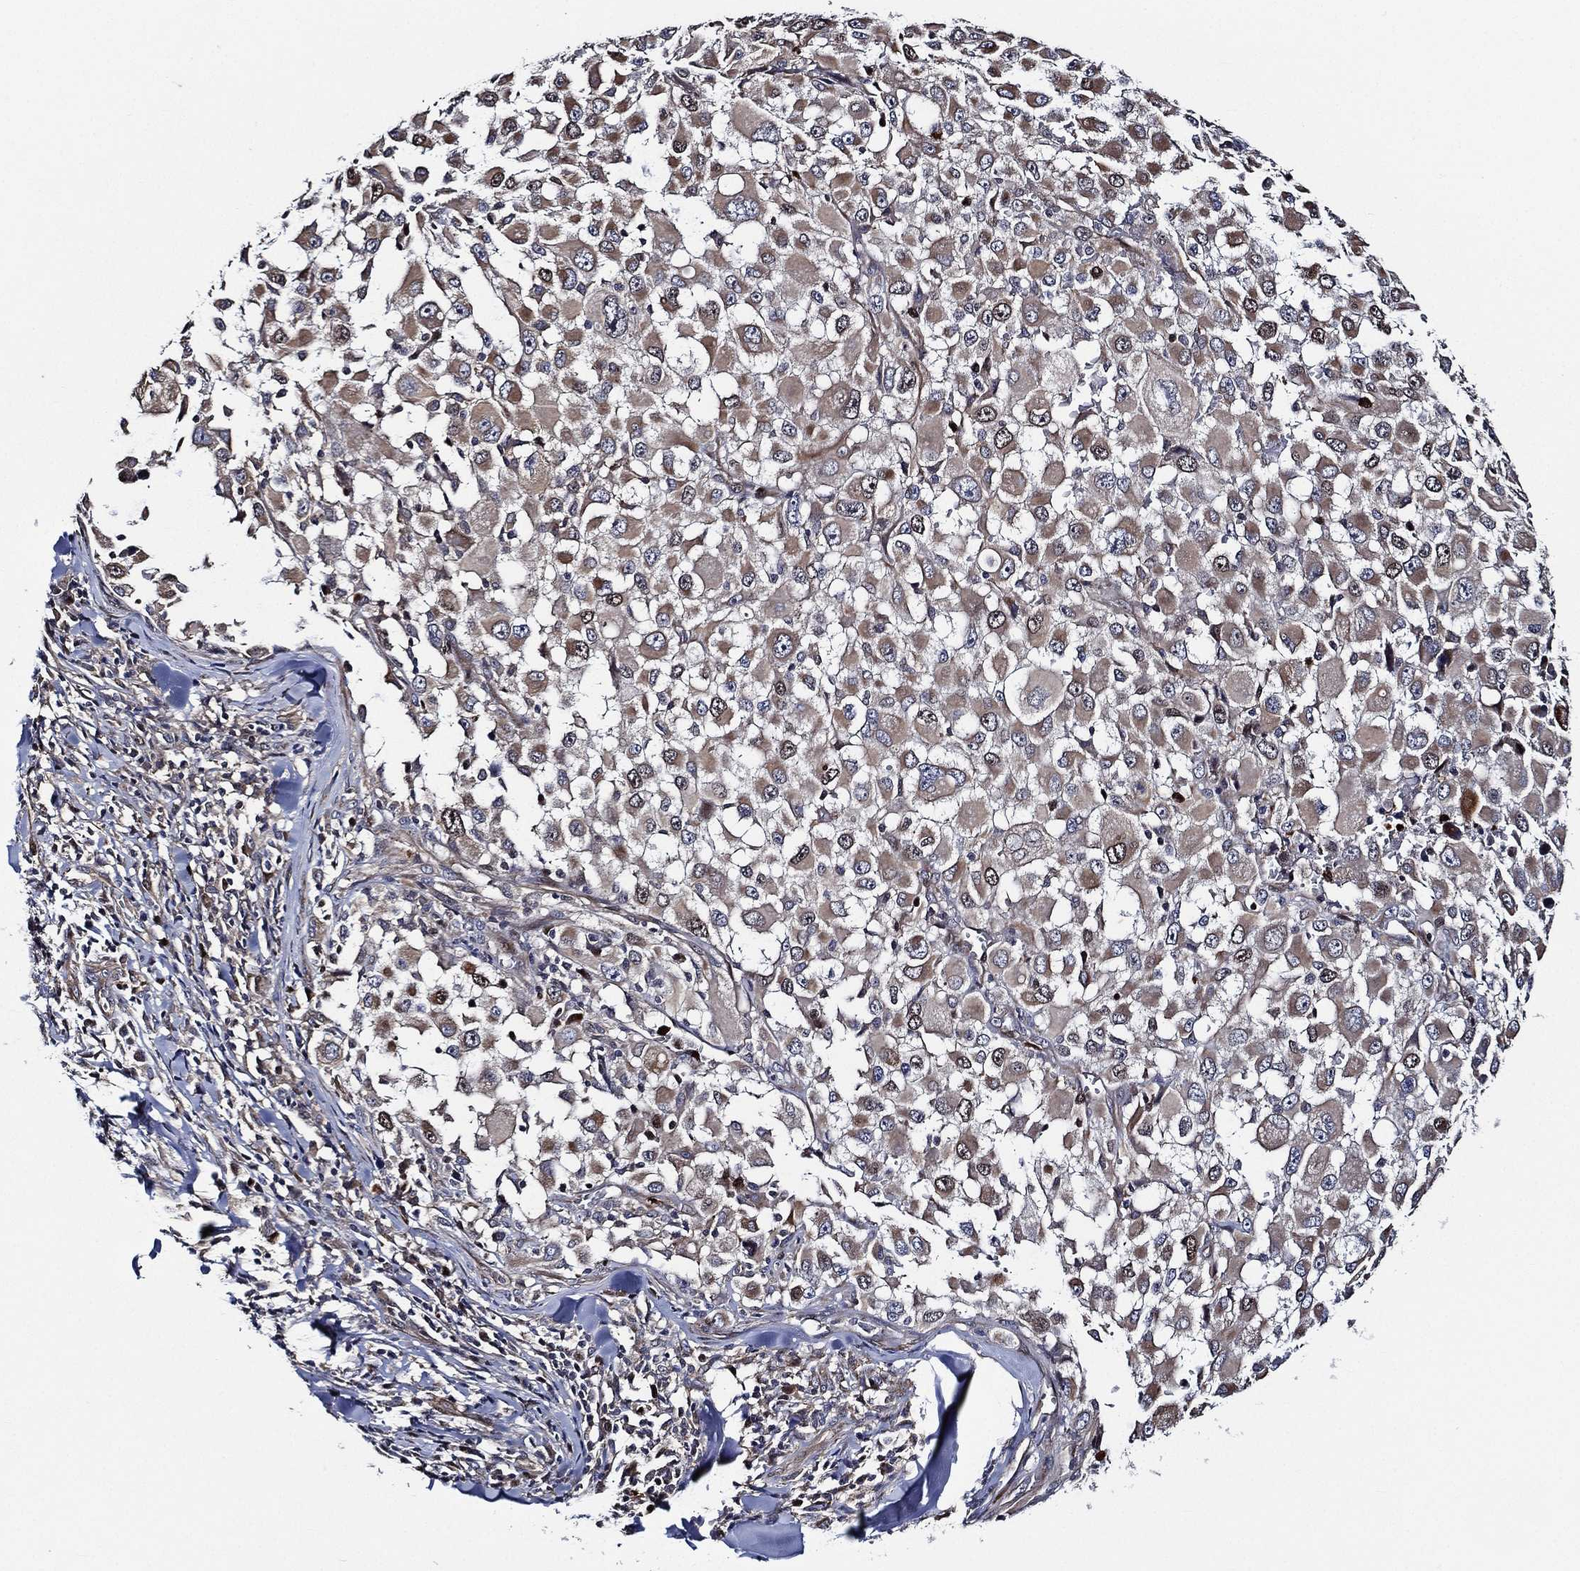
{"staining": {"intensity": "weak", "quantity": "<25%", "location": "cytoplasmic/membranous"}, "tissue": "melanoma", "cell_type": "Tumor cells", "image_type": "cancer", "snomed": [{"axis": "morphology", "description": "Malignant melanoma, Metastatic site"}, {"axis": "topography", "description": "Lymph node"}], "caption": "Protein analysis of malignant melanoma (metastatic site) reveals no significant expression in tumor cells.", "gene": "KIF20B", "patient": {"sex": "male", "age": 50}}